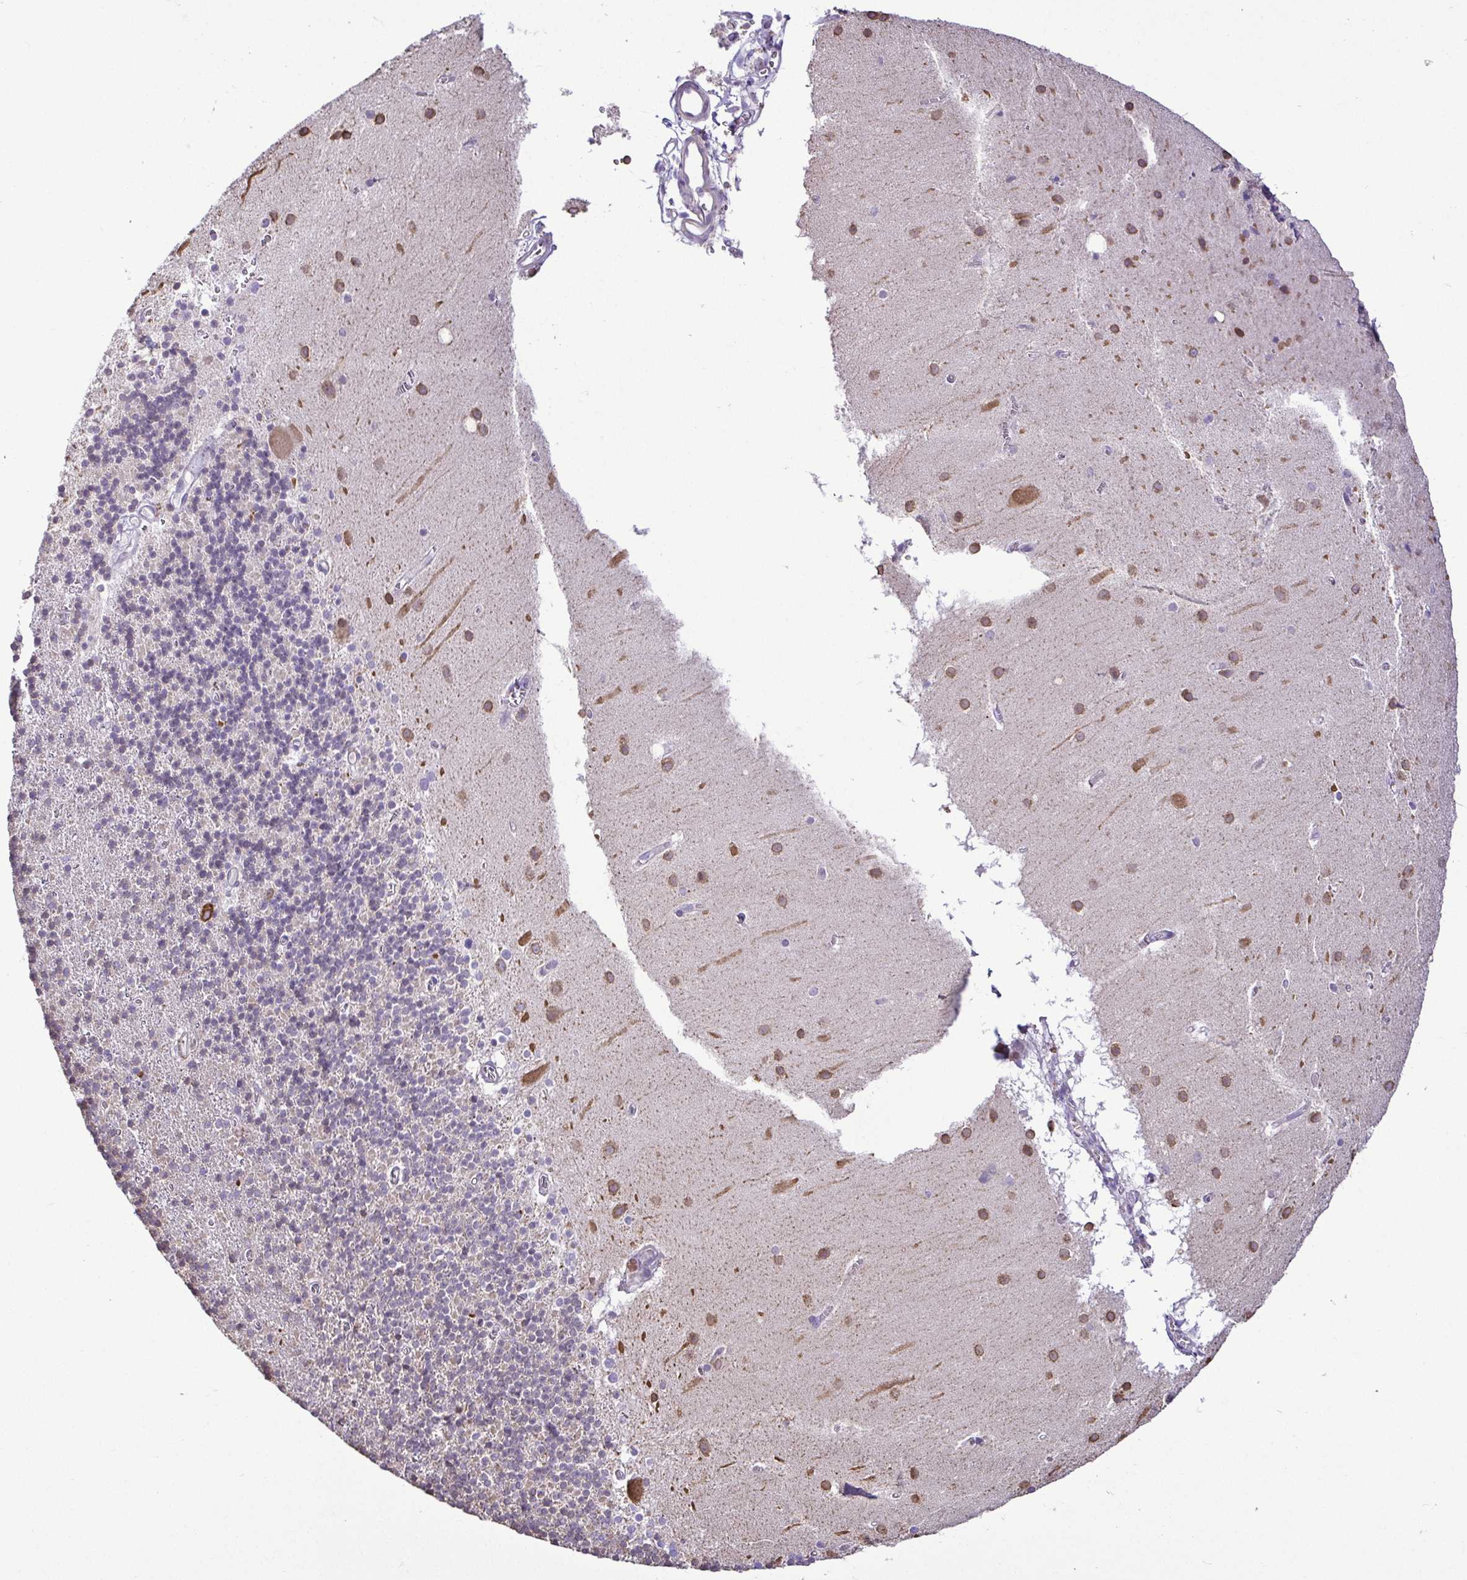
{"staining": {"intensity": "negative", "quantity": "none", "location": "none"}, "tissue": "cerebellum", "cell_type": "Cells in granular layer", "image_type": "normal", "snomed": [{"axis": "morphology", "description": "Normal tissue, NOS"}, {"axis": "topography", "description": "Cerebellum"}], "caption": "This histopathology image is of benign cerebellum stained with IHC to label a protein in brown with the nuclei are counter-stained blue. There is no positivity in cells in granular layer. The staining was performed using DAB (3,3'-diaminobenzidine) to visualize the protein expression in brown, while the nuclei were stained in blue with hematoxylin (Magnification: 20x).", "gene": "MYL10", "patient": {"sex": "male", "age": 70}}